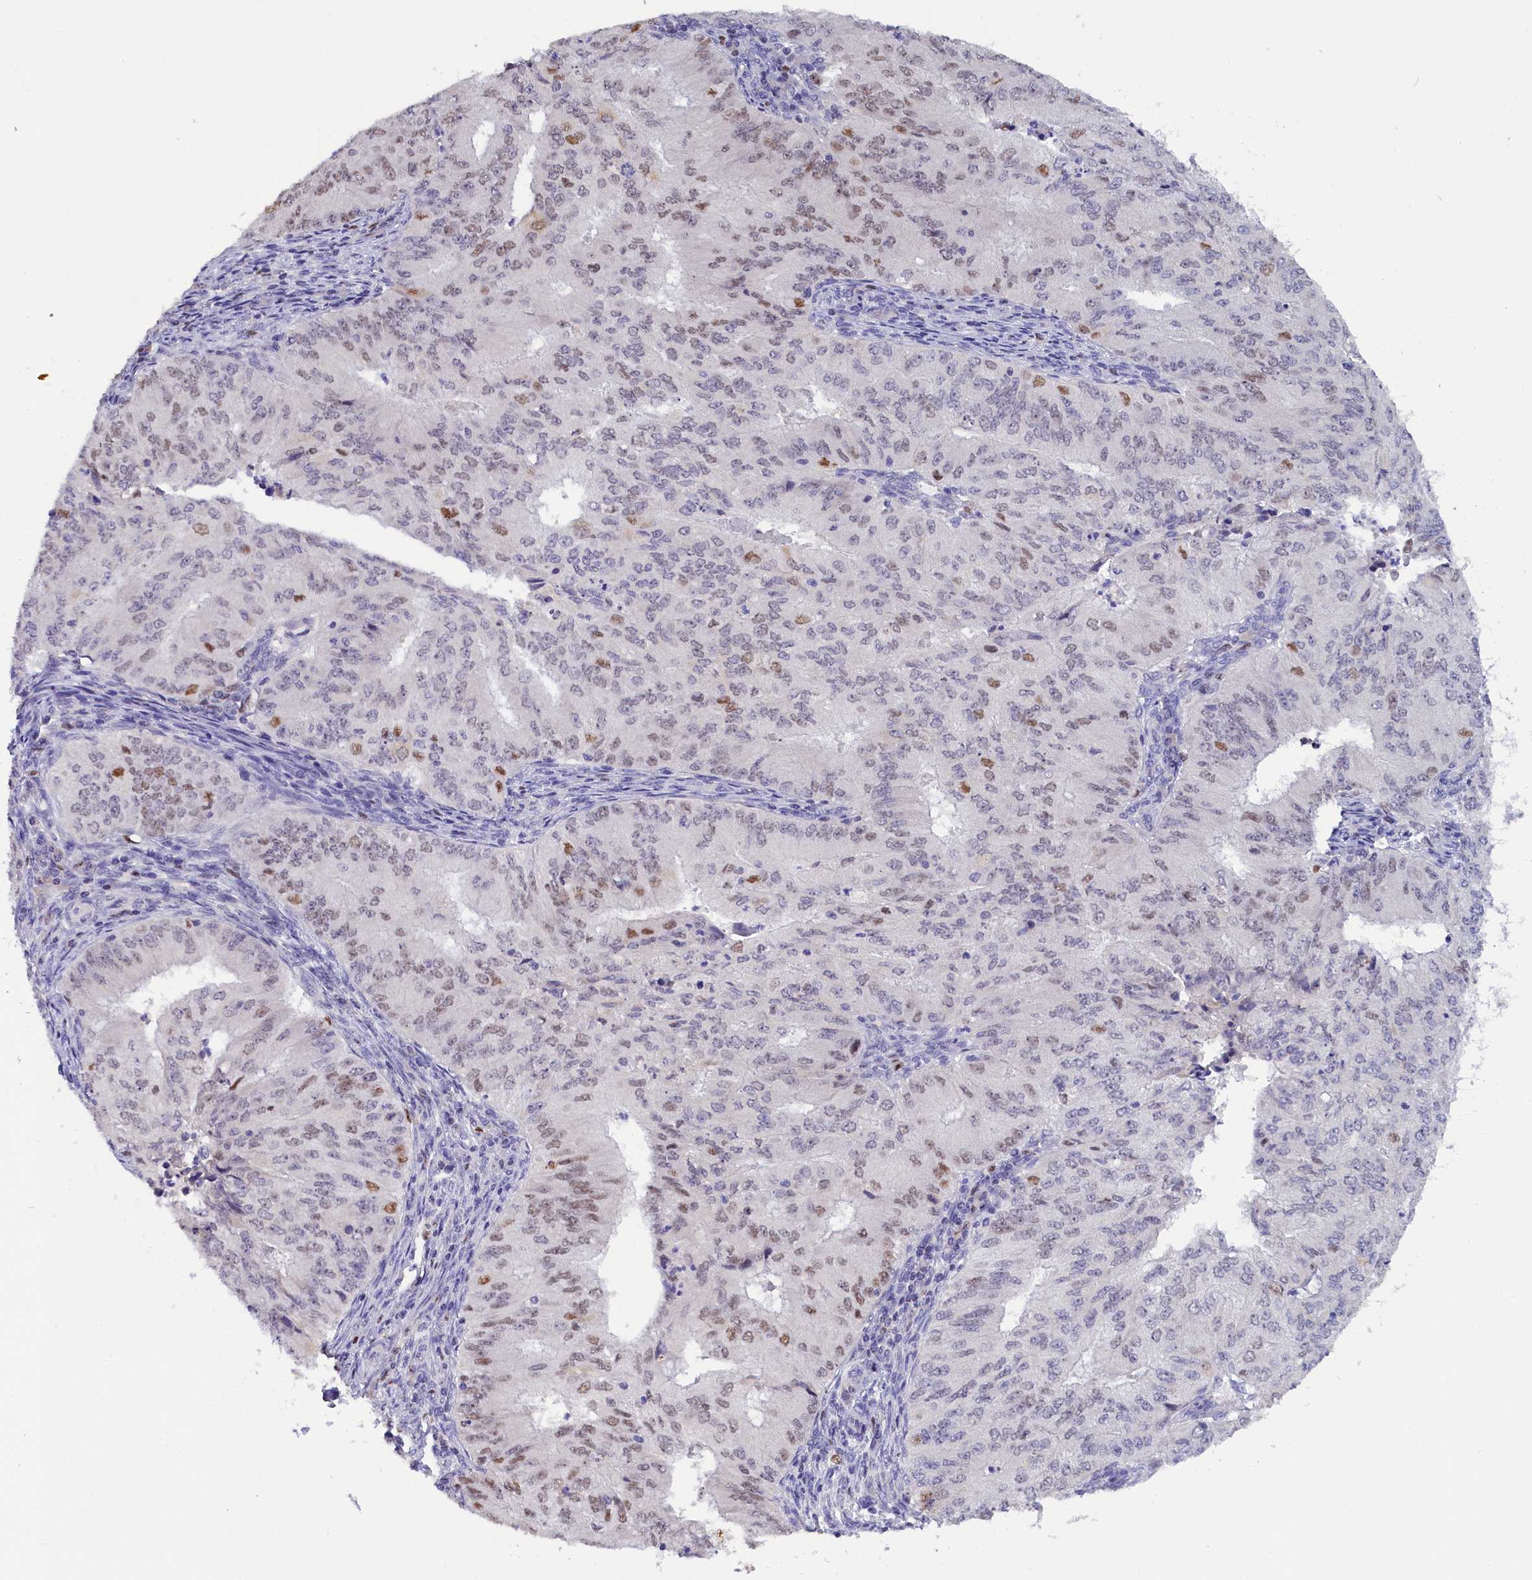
{"staining": {"intensity": "moderate", "quantity": "<25%", "location": "nuclear"}, "tissue": "endometrial cancer", "cell_type": "Tumor cells", "image_type": "cancer", "snomed": [{"axis": "morphology", "description": "Adenocarcinoma, NOS"}, {"axis": "topography", "description": "Endometrium"}], "caption": "Immunohistochemistry (IHC) photomicrograph of neoplastic tissue: human adenocarcinoma (endometrial) stained using IHC exhibits low levels of moderate protein expression localized specifically in the nuclear of tumor cells, appearing as a nuclear brown color.", "gene": "BTBD9", "patient": {"sex": "female", "age": 50}}